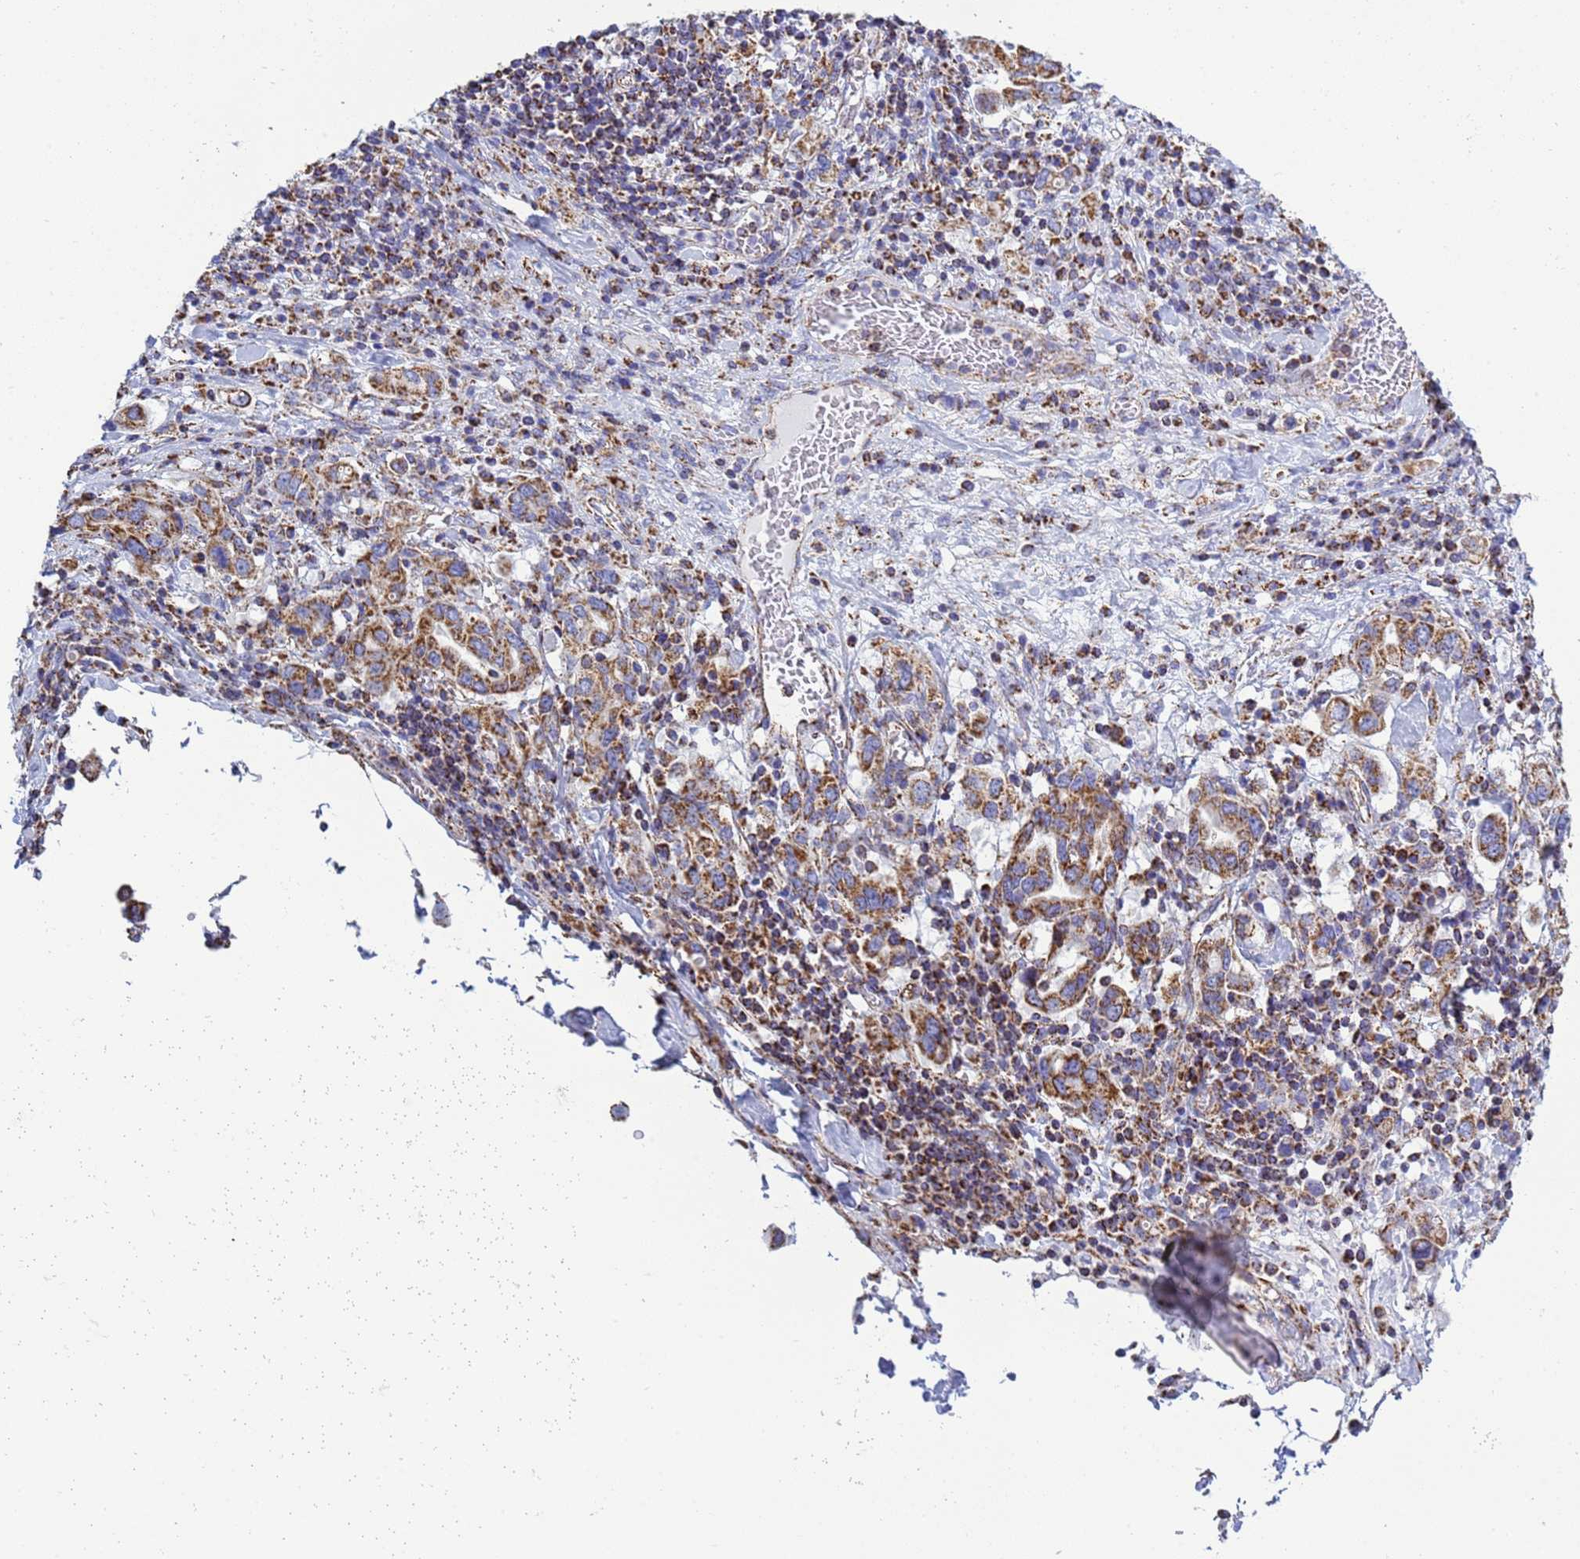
{"staining": {"intensity": "moderate", "quantity": ">75%", "location": "cytoplasmic/membranous"}, "tissue": "stomach cancer", "cell_type": "Tumor cells", "image_type": "cancer", "snomed": [{"axis": "morphology", "description": "Adenocarcinoma, NOS"}, {"axis": "topography", "description": "Stomach, upper"}, {"axis": "topography", "description": "Stomach"}], "caption": "Stomach cancer was stained to show a protein in brown. There is medium levels of moderate cytoplasmic/membranous positivity in about >75% of tumor cells.", "gene": "COQ4", "patient": {"sex": "male", "age": 62}}